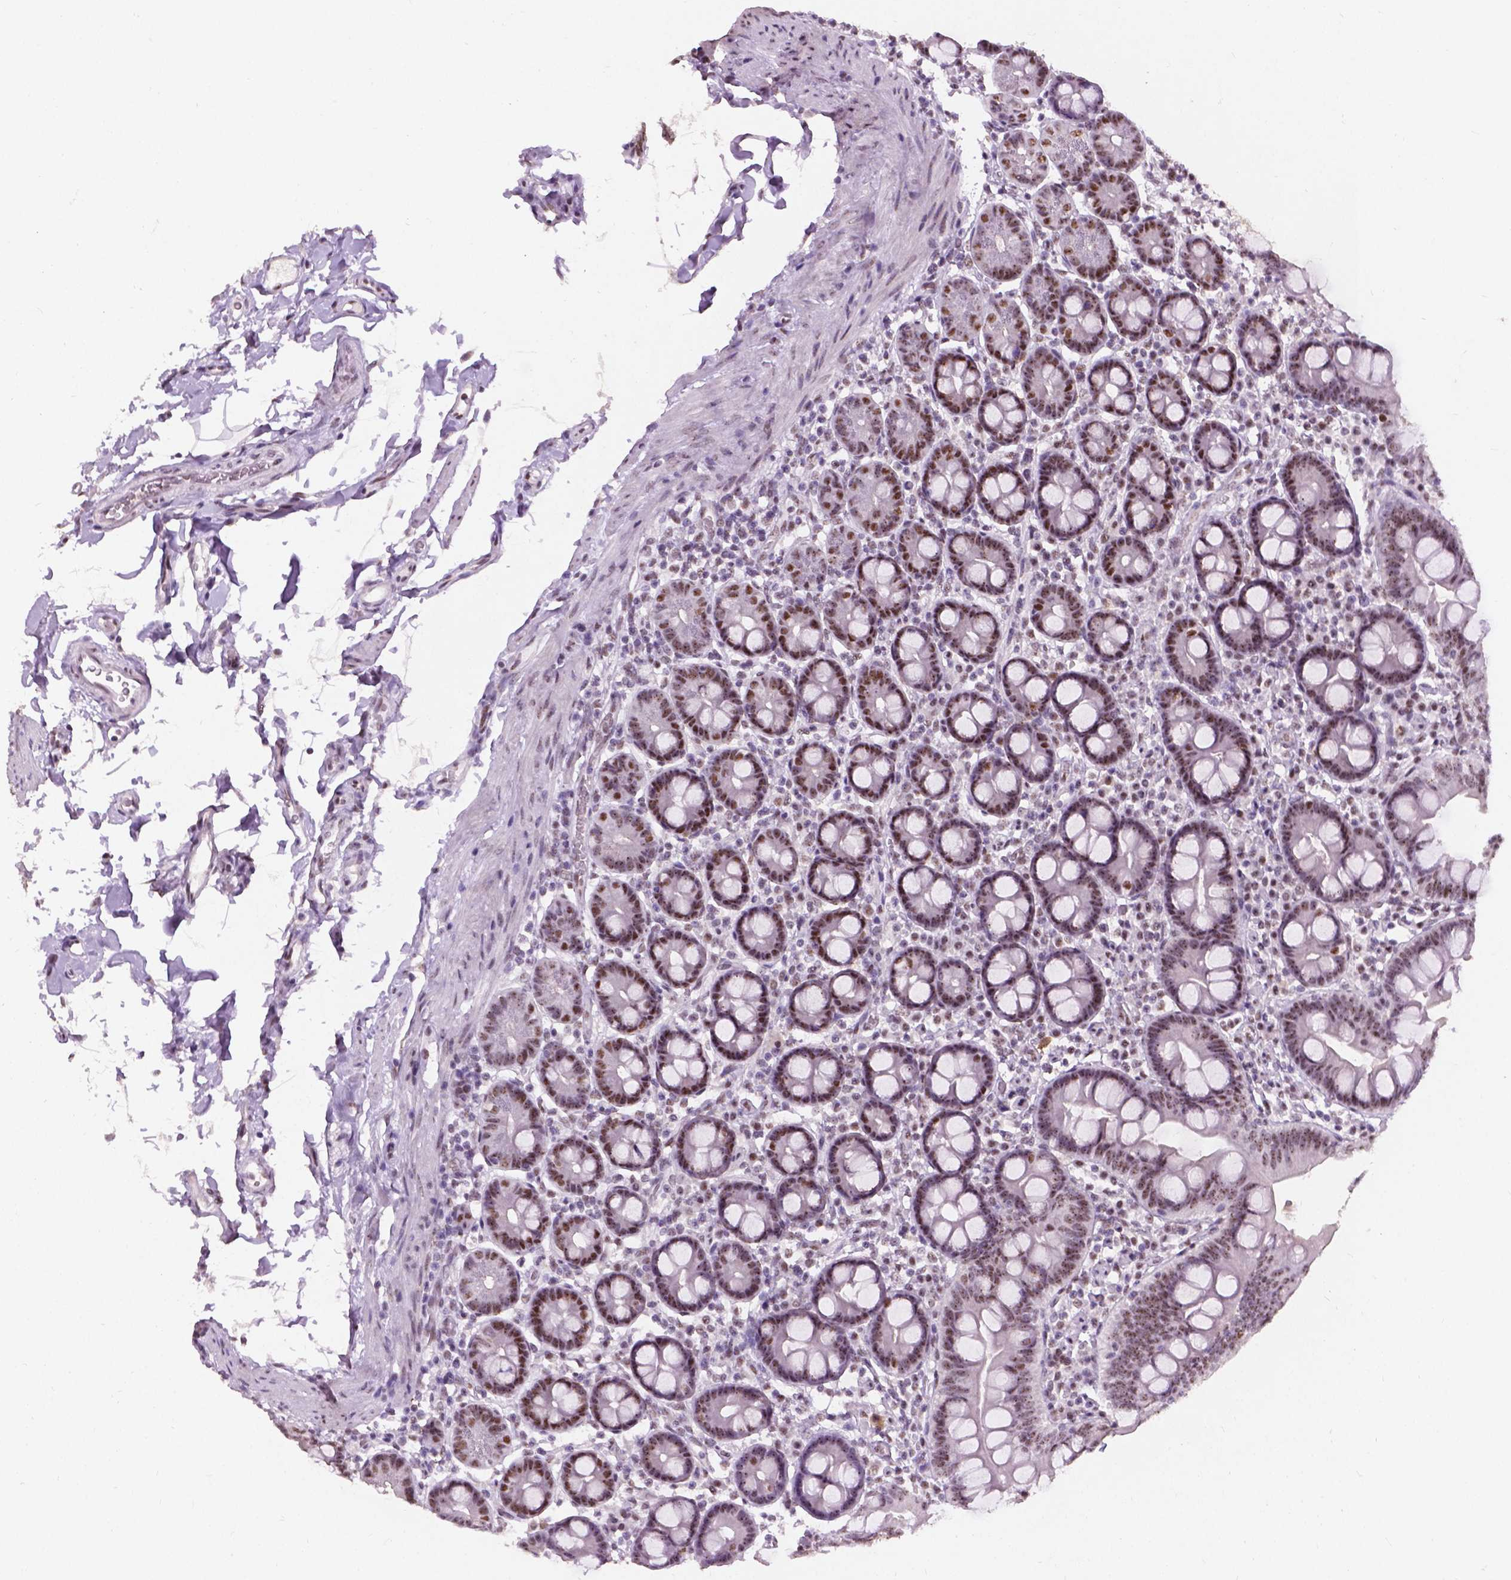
{"staining": {"intensity": "moderate", "quantity": ">75%", "location": "cytoplasmic/membranous,nuclear"}, "tissue": "duodenum", "cell_type": "Glandular cells", "image_type": "normal", "snomed": [{"axis": "morphology", "description": "Normal tissue, NOS"}, {"axis": "topography", "description": "Pancreas"}, {"axis": "topography", "description": "Duodenum"}], "caption": "Brown immunohistochemical staining in normal human duodenum shows moderate cytoplasmic/membranous,nuclear expression in about >75% of glandular cells. Nuclei are stained in blue.", "gene": "COIL", "patient": {"sex": "male", "age": 59}}